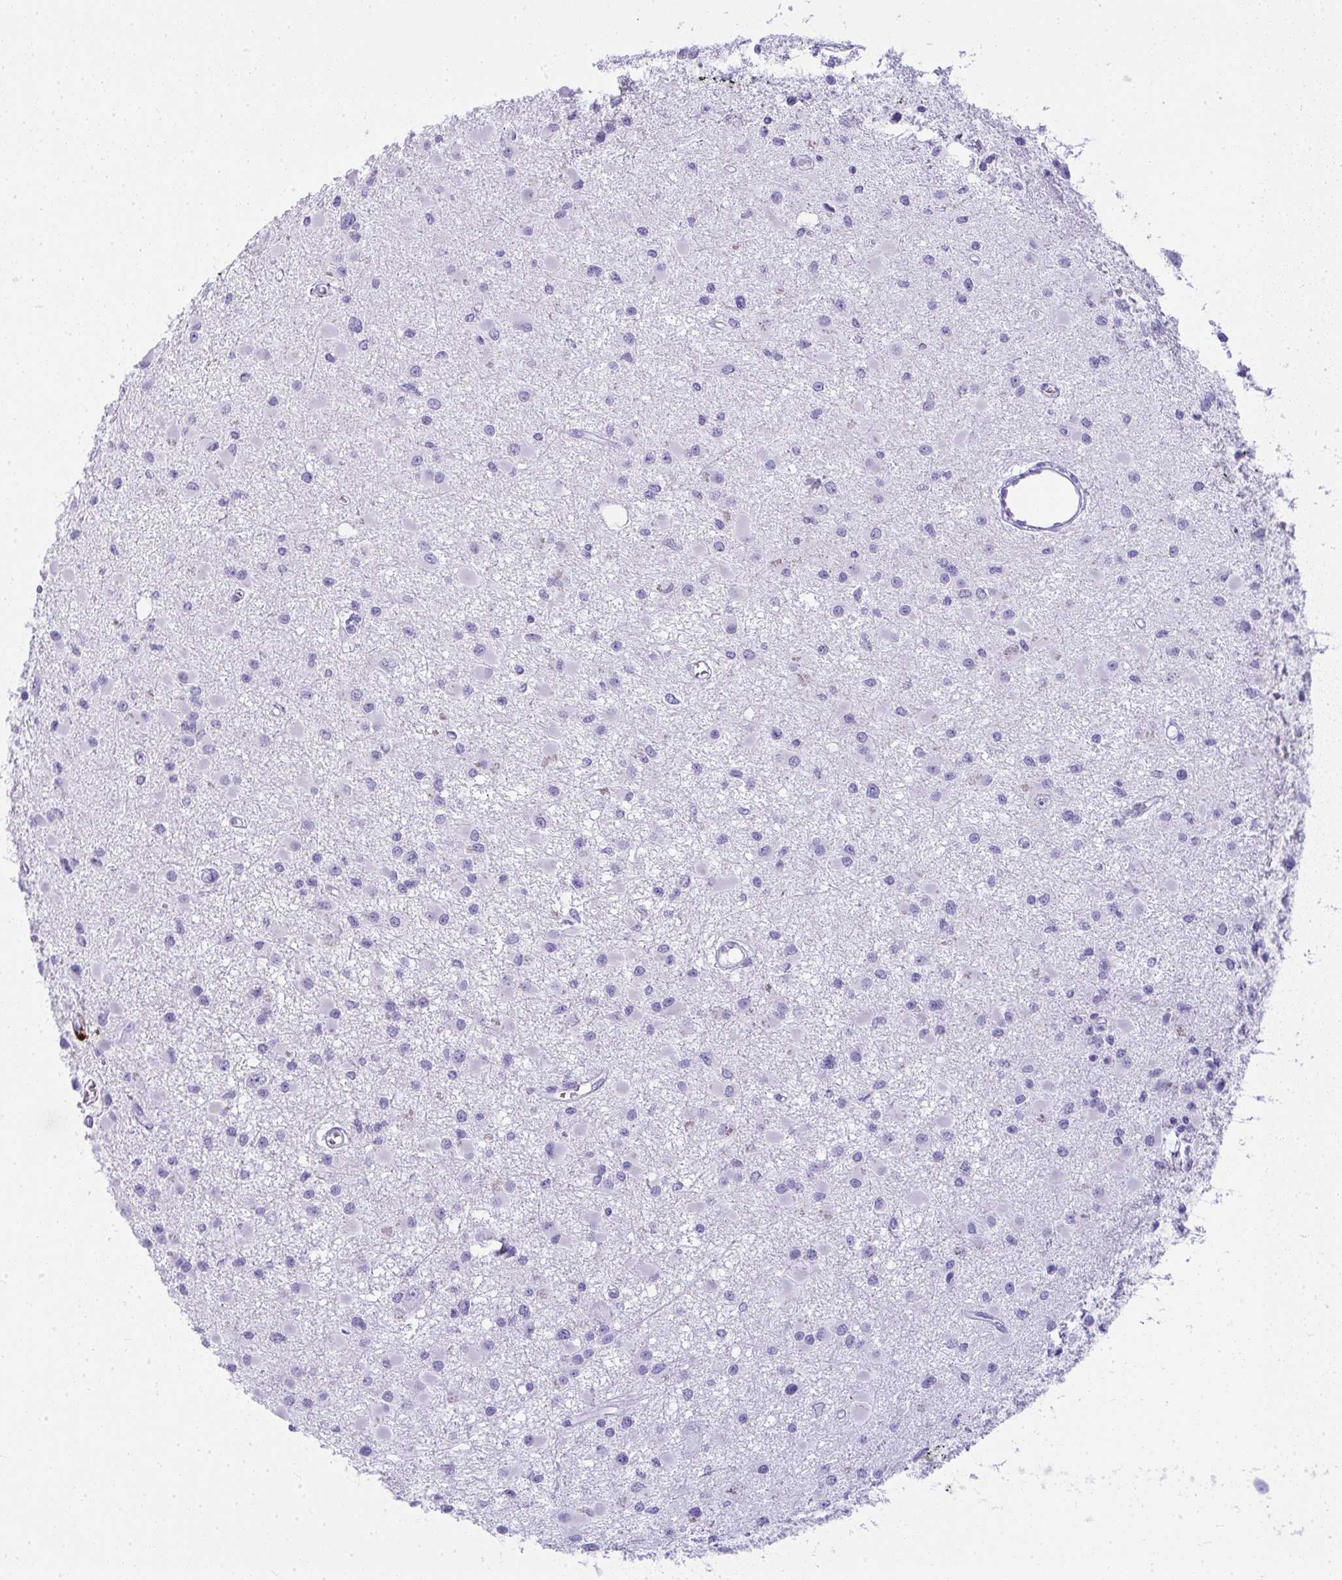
{"staining": {"intensity": "negative", "quantity": "none", "location": "none"}, "tissue": "glioma", "cell_type": "Tumor cells", "image_type": "cancer", "snomed": [{"axis": "morphology", "description": "Glioma, malignant, High grade"}, {"axis": "topography", "description": "Brain"}], "caption": "Image shows no protein expression in tumor cells of malignant glioma (high-grade) tissue.", "gene": "CDADC1", "patient": {"sex": "male", "age": 54}}